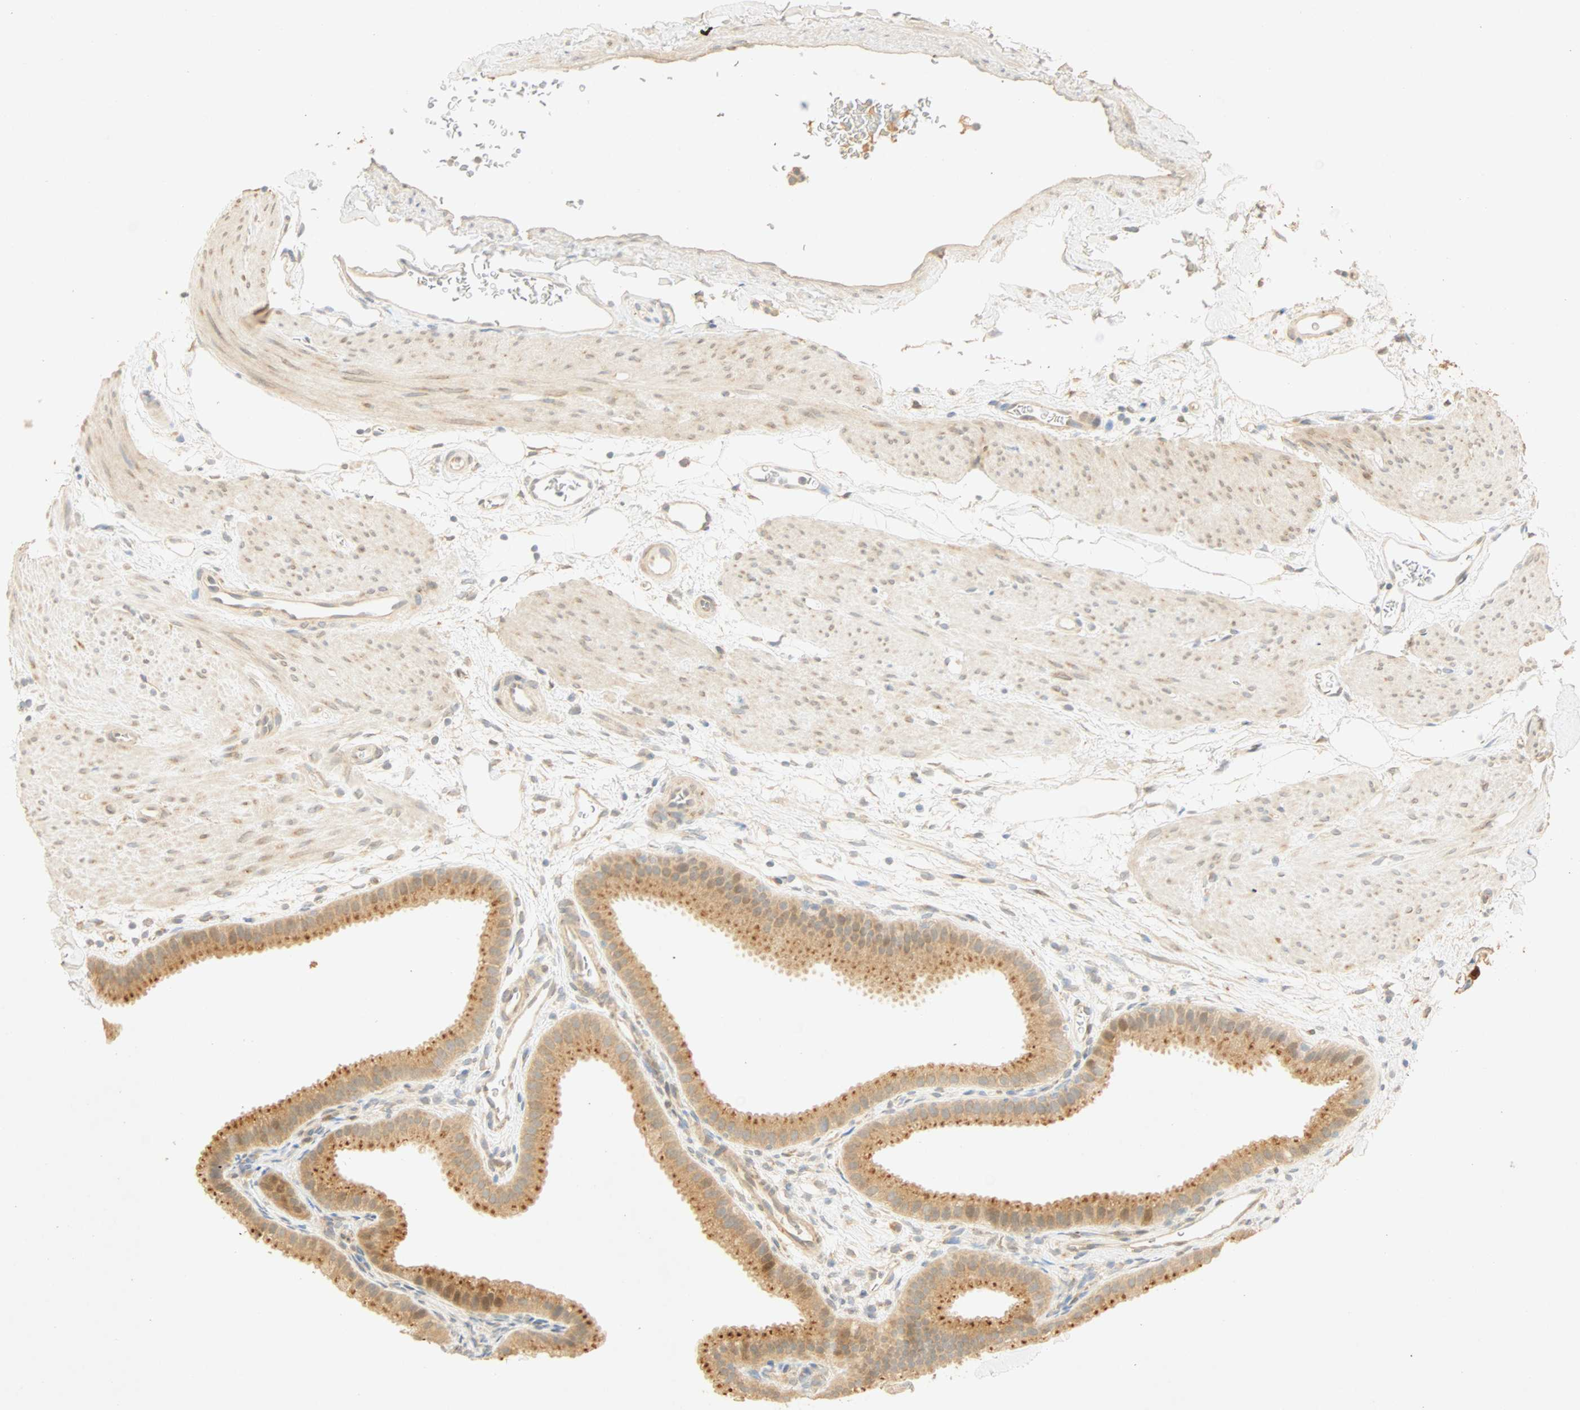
{"staining": {"intensity": "moderate", "quantity": ">75%", "location": "cytoplasmic/membranous"}, "tissue": "gallbladder", "cell_type": "Glandular cells", "image_type": "normal", "snomed": [{"axis": "morphology", "description": "Normal tissue, NOS"}, {"axis": "topography", "description": "Gallbladder"}], "caption": "Glandular cells demonstrate medium levels of moderate cytoplasmic/membranous staining in approximately >75% of cells in benign gallbladder. (IHC, brightfield microscopy, high magnification).", "gene": "SELENBP1", "patient": {"sex": "female", "age": 64}}